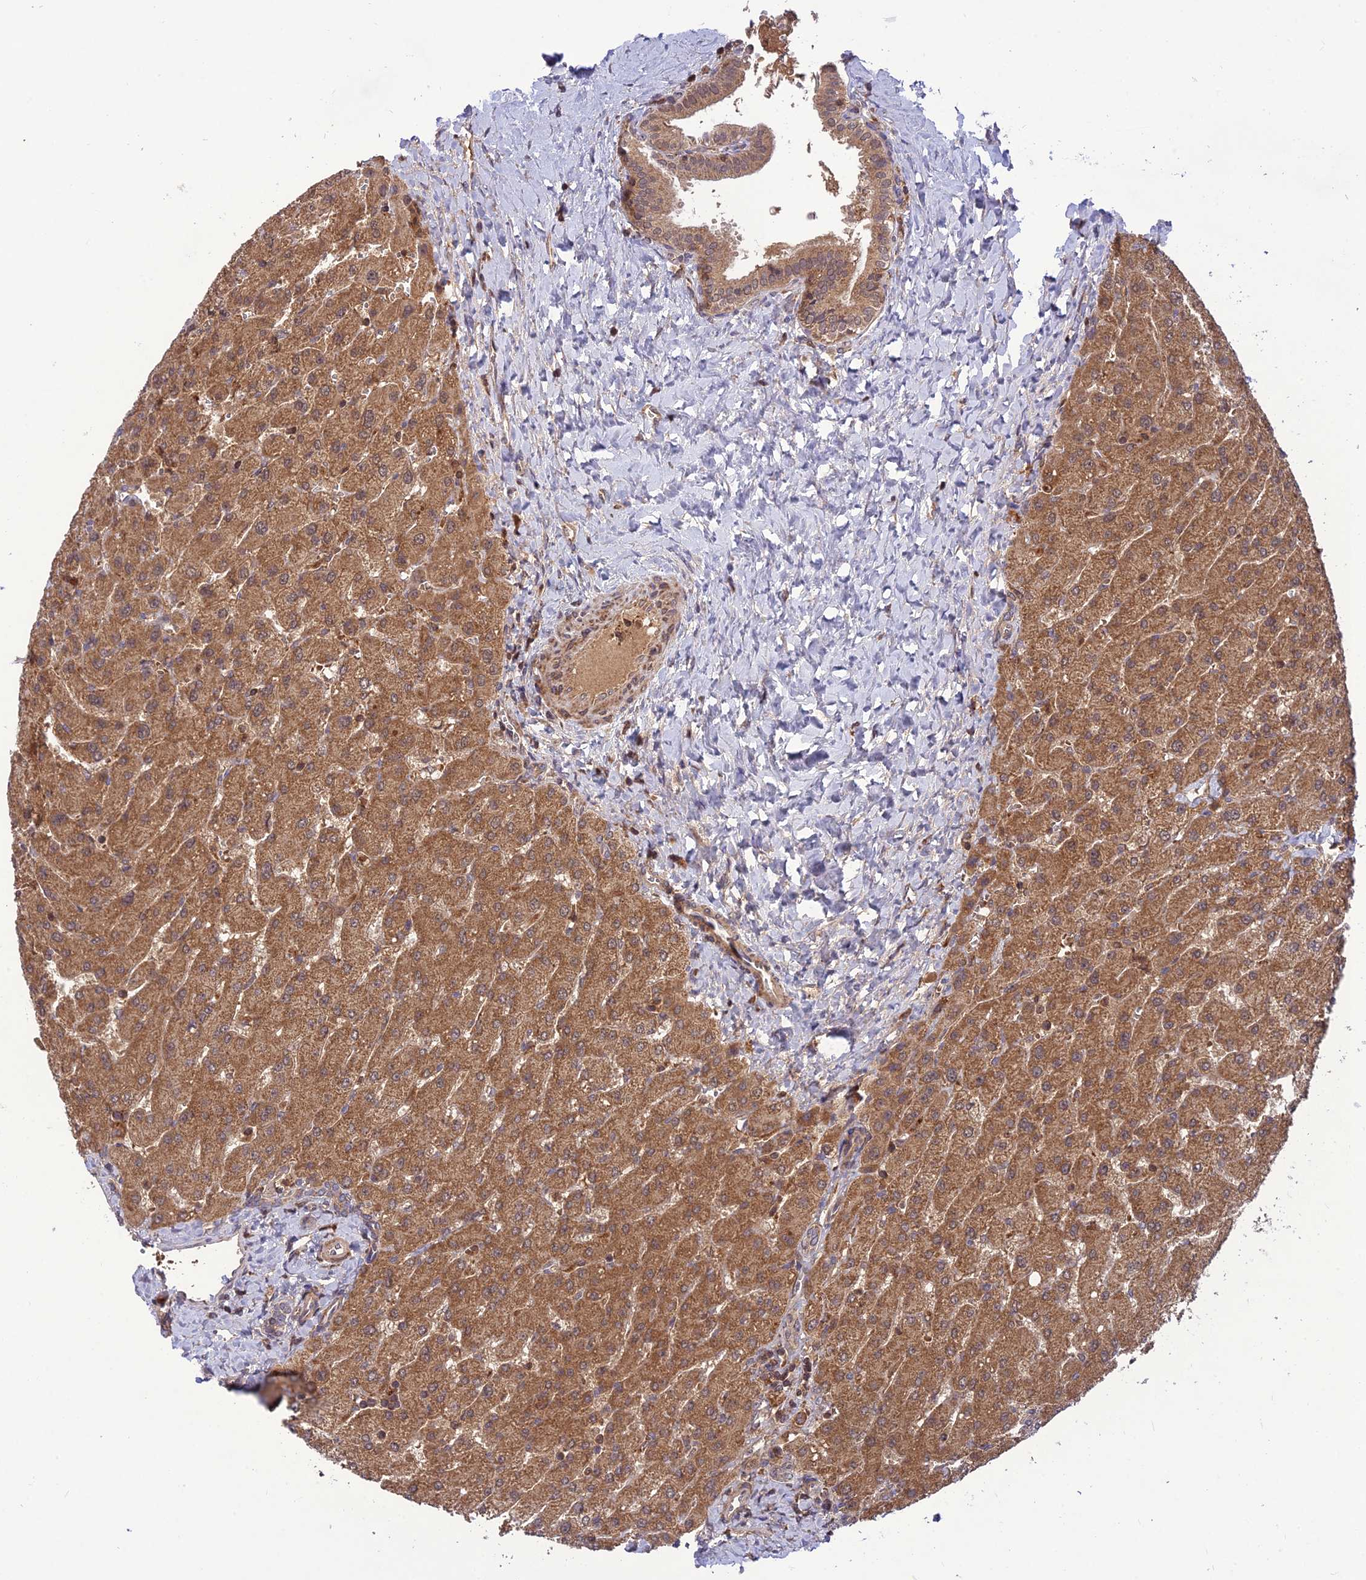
{"staining": {"intensity": "moderate", "quantity": ">75%", "location": "cytoplasmic/membranous"}, "tissue": "liver", "cell_type": "Cholangiocytes", "image_type": "normal", "snomed": [{"axis": "morphology", "description": "Normal tissue, NOS"}, {"axis": "topography", "description": "Liver"}], "caption": "High-magnification brightfield microscopy of benign liver stained with DAB (brown) and counterstained with hematoxylin (blue). cholangiocytes exhibit moderate cytoplasmic/membranous expression is present in approximately>75% of cells.", "gene": "NDUFC1", "patient": {"sex": "male", "age": 55}}